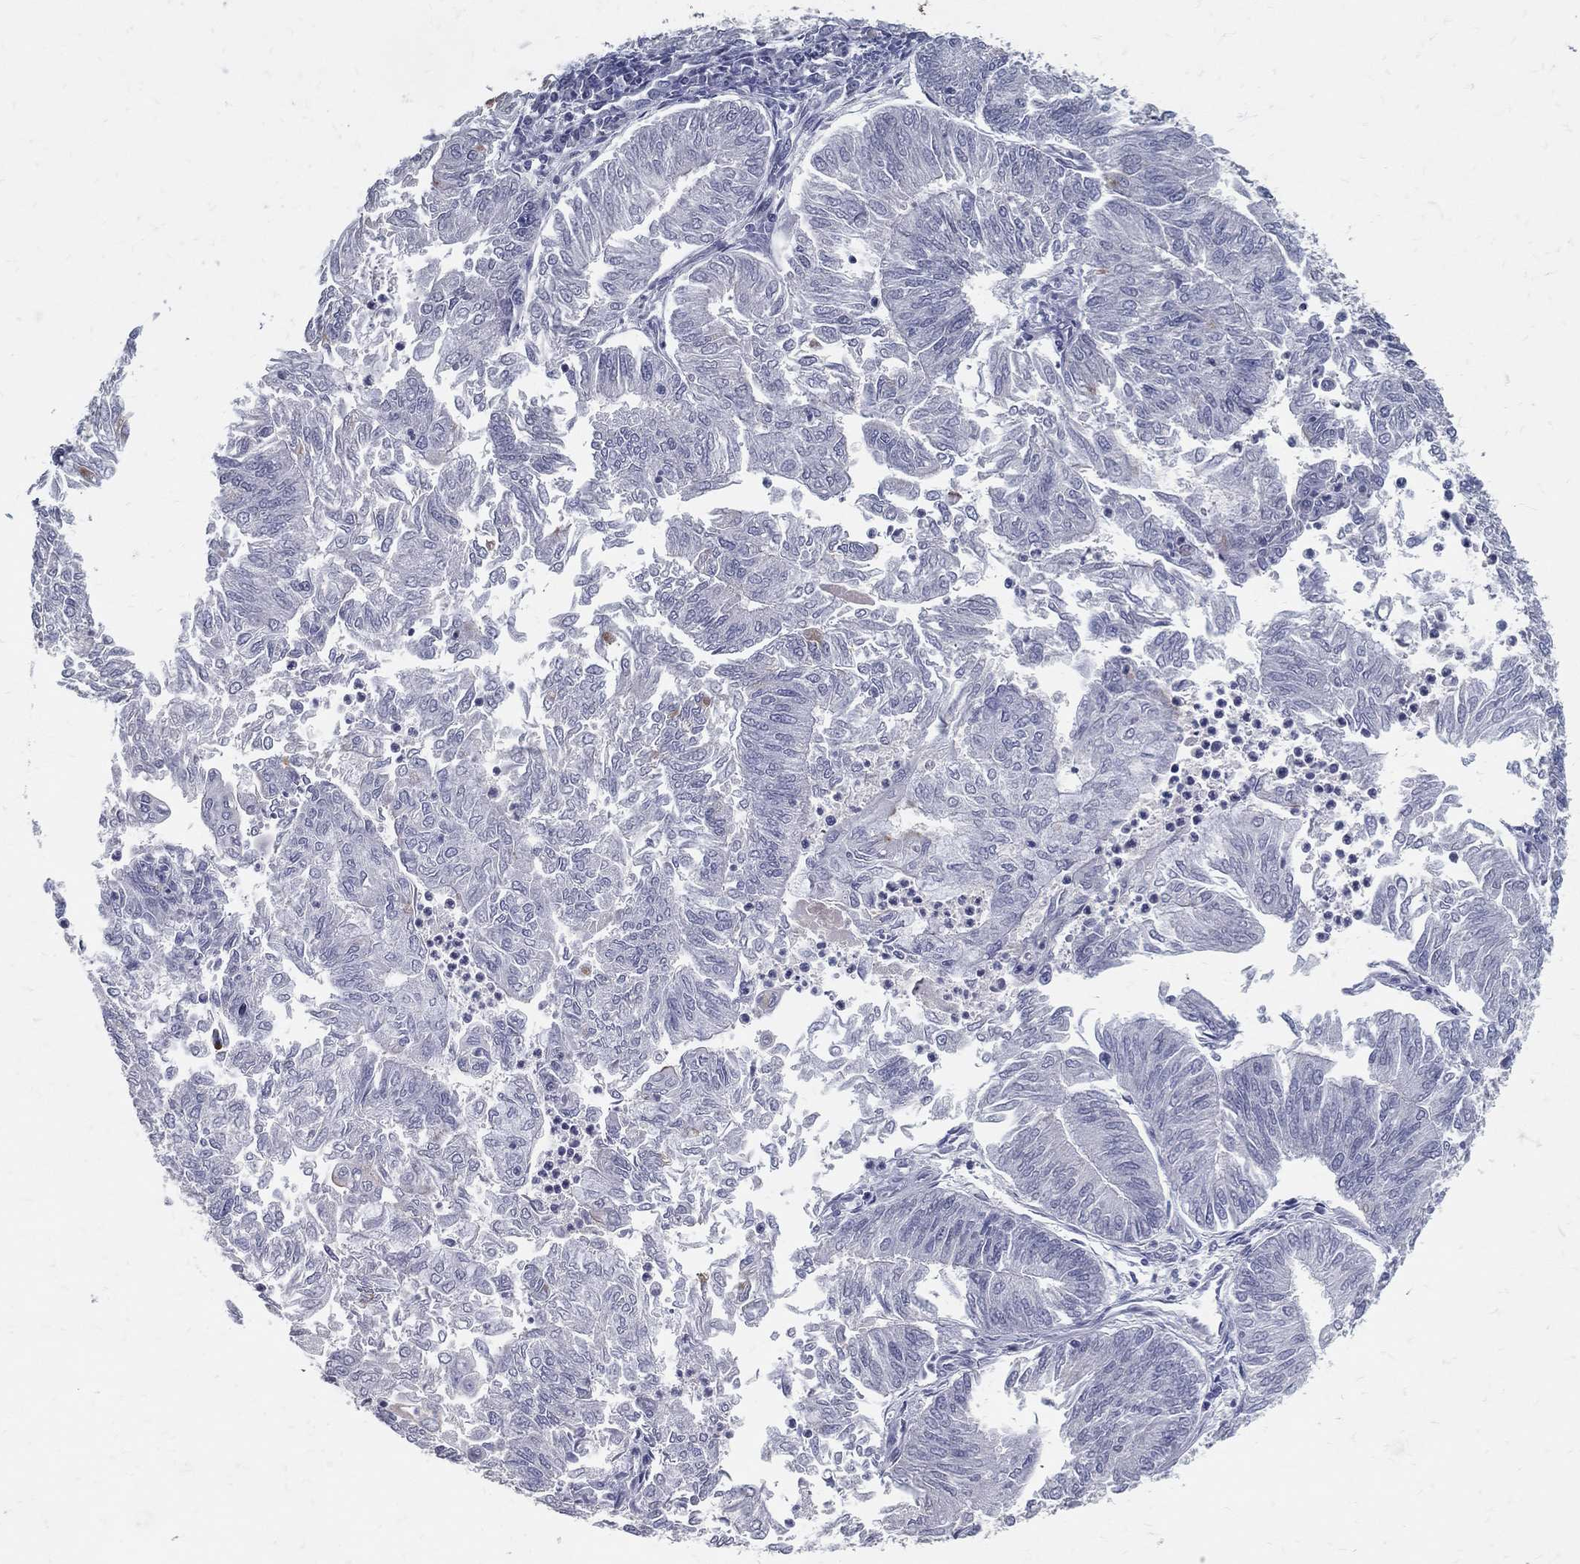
{"staining": {"intensity": "negative", "quantity": "none", "location": "none"}, "tissue": "endometrial cancer", "cell_type": "Tumor cells", "image_type": "cancer", "snomed": [{"axis": "morphology", "description": "Adenocarcinoma, NOS"}, {"axis": "topography", "description": "Endometrium"}], "caption": "High power microscopy histopathology image of an immunohistochemistry (IHC) micrograph of adenocarcinoma (endometrial), revealing no significant positivity in tumor cells.", "gene": "ACE2", "patient": {"sex": "female", "age": 59}}